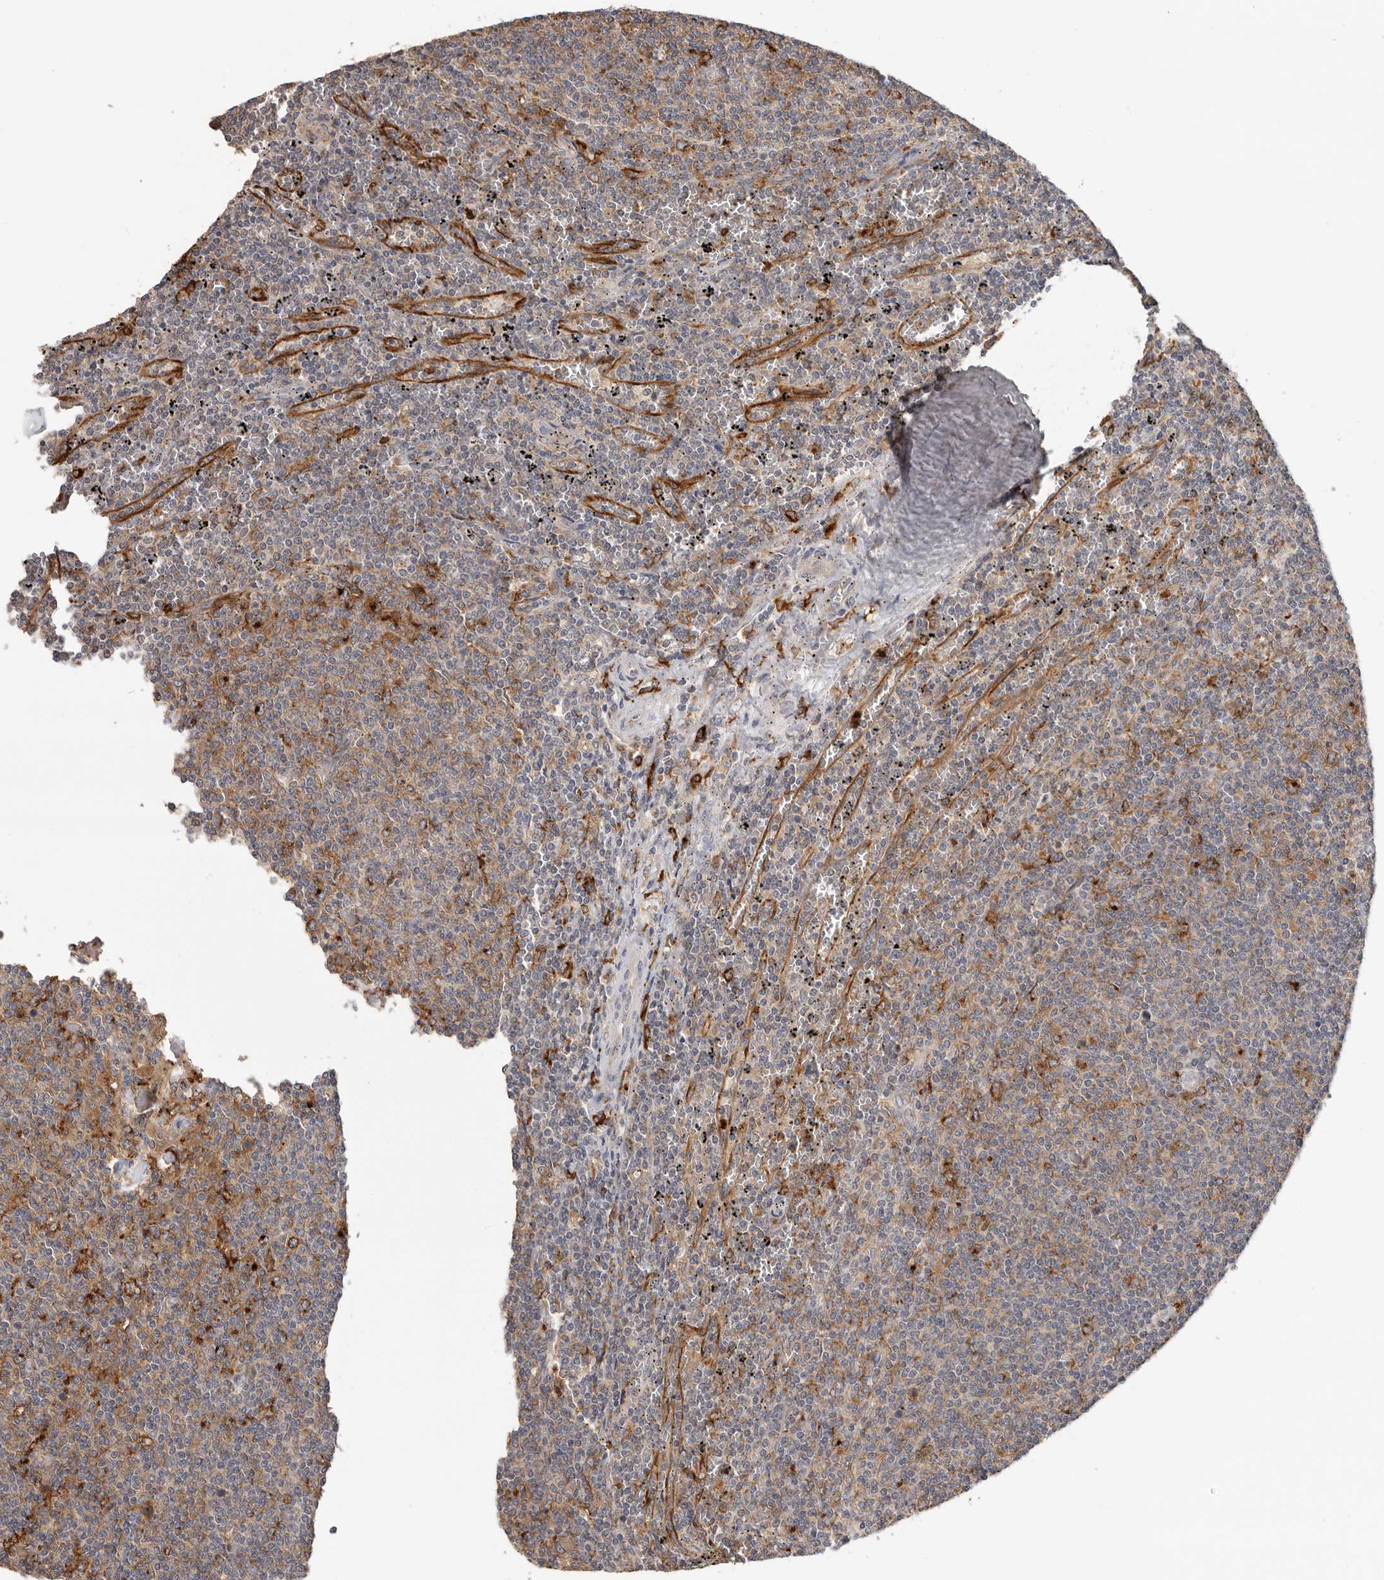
{"staining": {"intensity": "moderate", "quantity": "25%-75%", "location": "cytoplasmic/membranous"}, "tissue": "lymphoma", "cell_type": "Tumor cells", "image_type": "cancer", "snomed": [{"axis": "morphology", "description": "Malignant lymphoma, non-Hodgkin's type, Low grade"}, {"axis": "topography", "description": "Spleen"}], "caption": "This micrograph exhibits low-grade malignant lymphoma, non-Hodgkin's type stained with immunohistochemistry (IHC) to label a protein in brown. The cytoplasmic/membranous of tumor cells show moderate positivity for the protein. Nuclei are counter-stained blue.", "gene": "TFRC", "patient": {"sex": "female", "age": 50}}